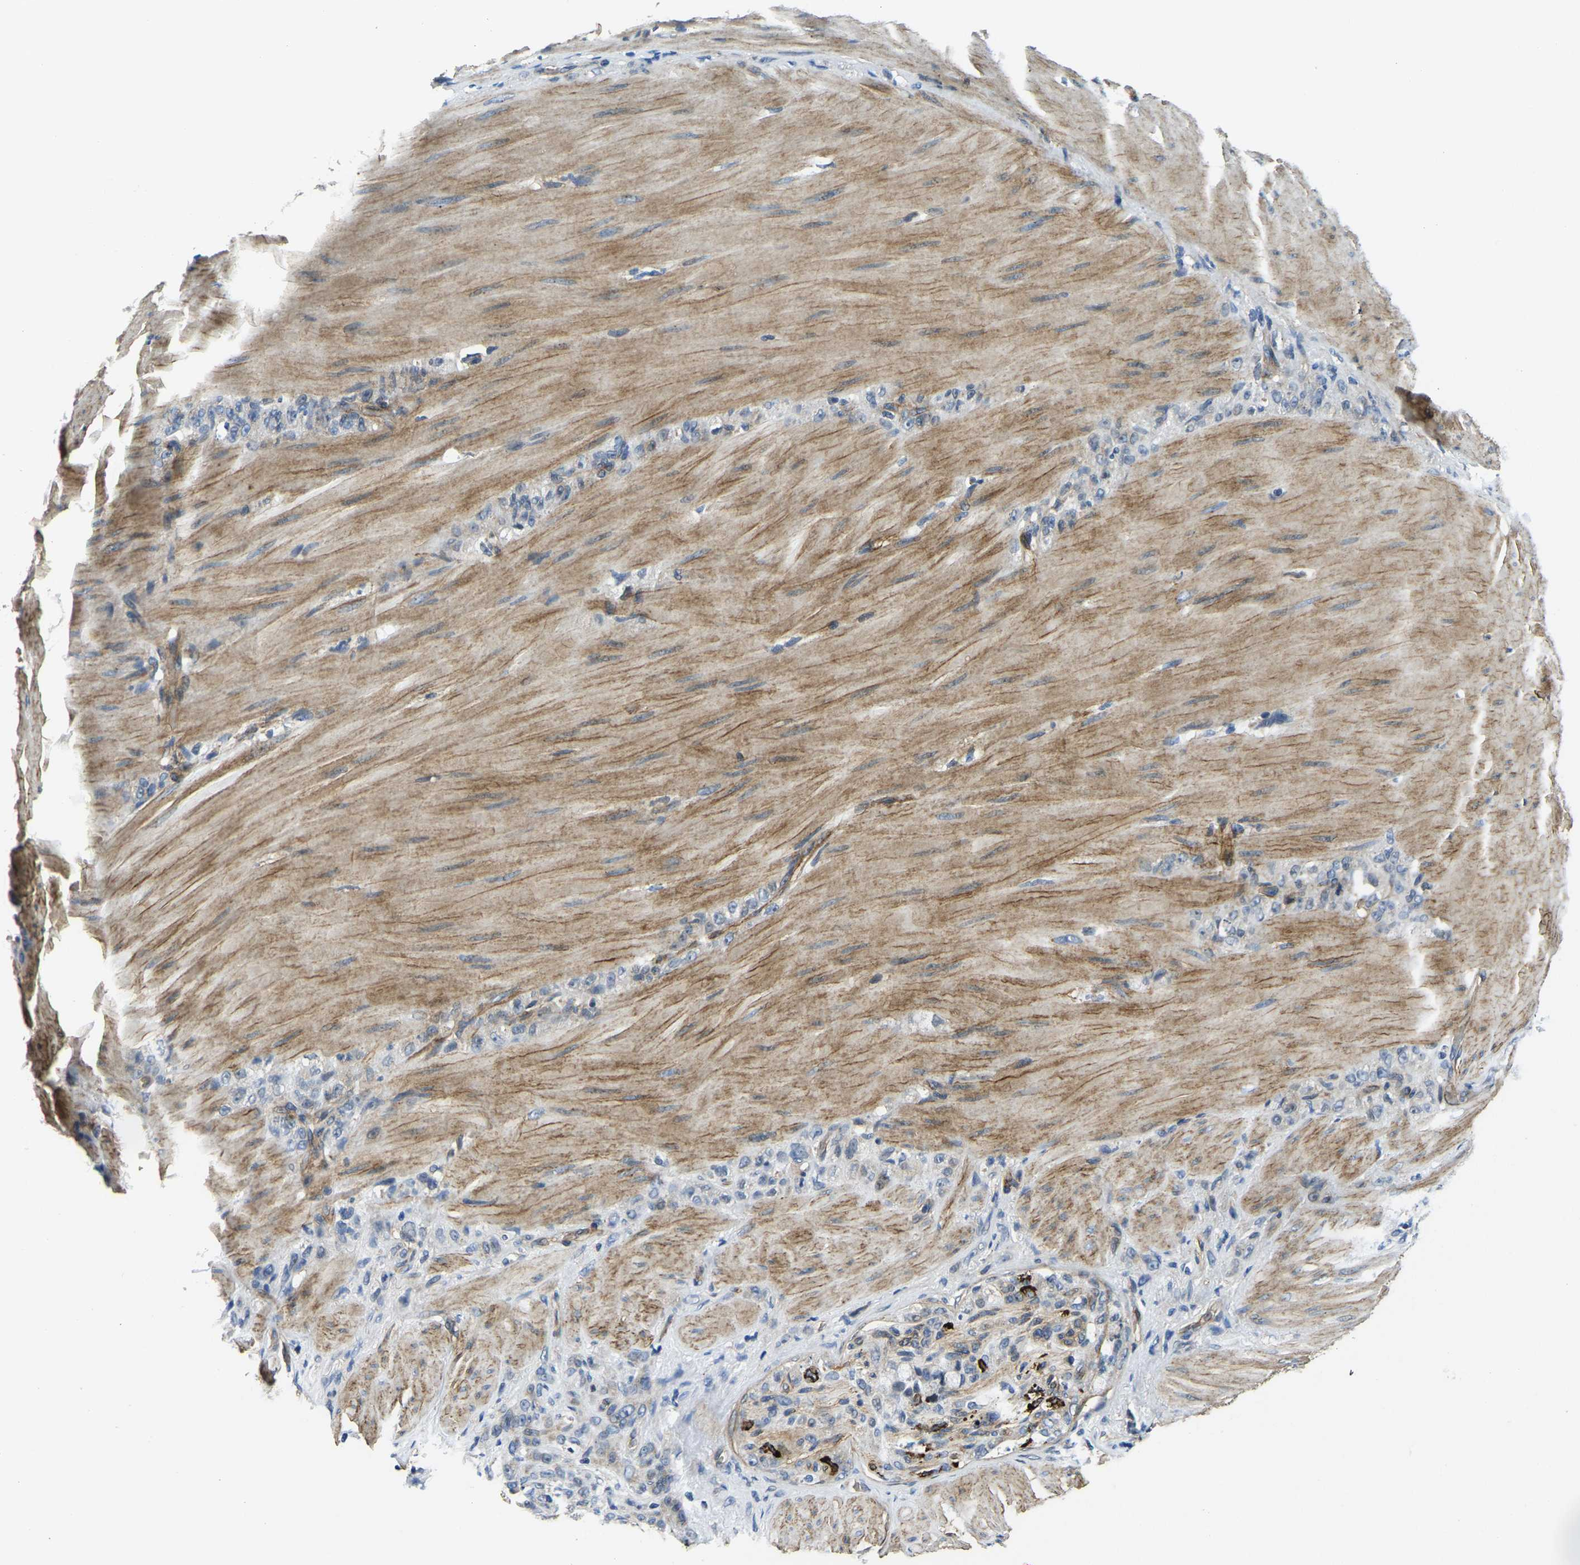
{"staining": {"intensity": "negative", "quantity": "none", "location": "none"}, "tissue": "stomach cancer", "cell_type": "Tumor cells", "image_type": "cancer", "snomed": [{"axis": "morphology", "description": "Normal tissue, NOS"}, {"axis": "morphology", "description": "Adenocarcinoma, NOS"}, {"axis": "topography", "description": "Stomach"}], "caption": "A photomicrograph of human stomach adenocarcinoma is negative for staining in tumor cells.", "gene": "RNF39", "patient": {"sex": "male", "age": 82}}